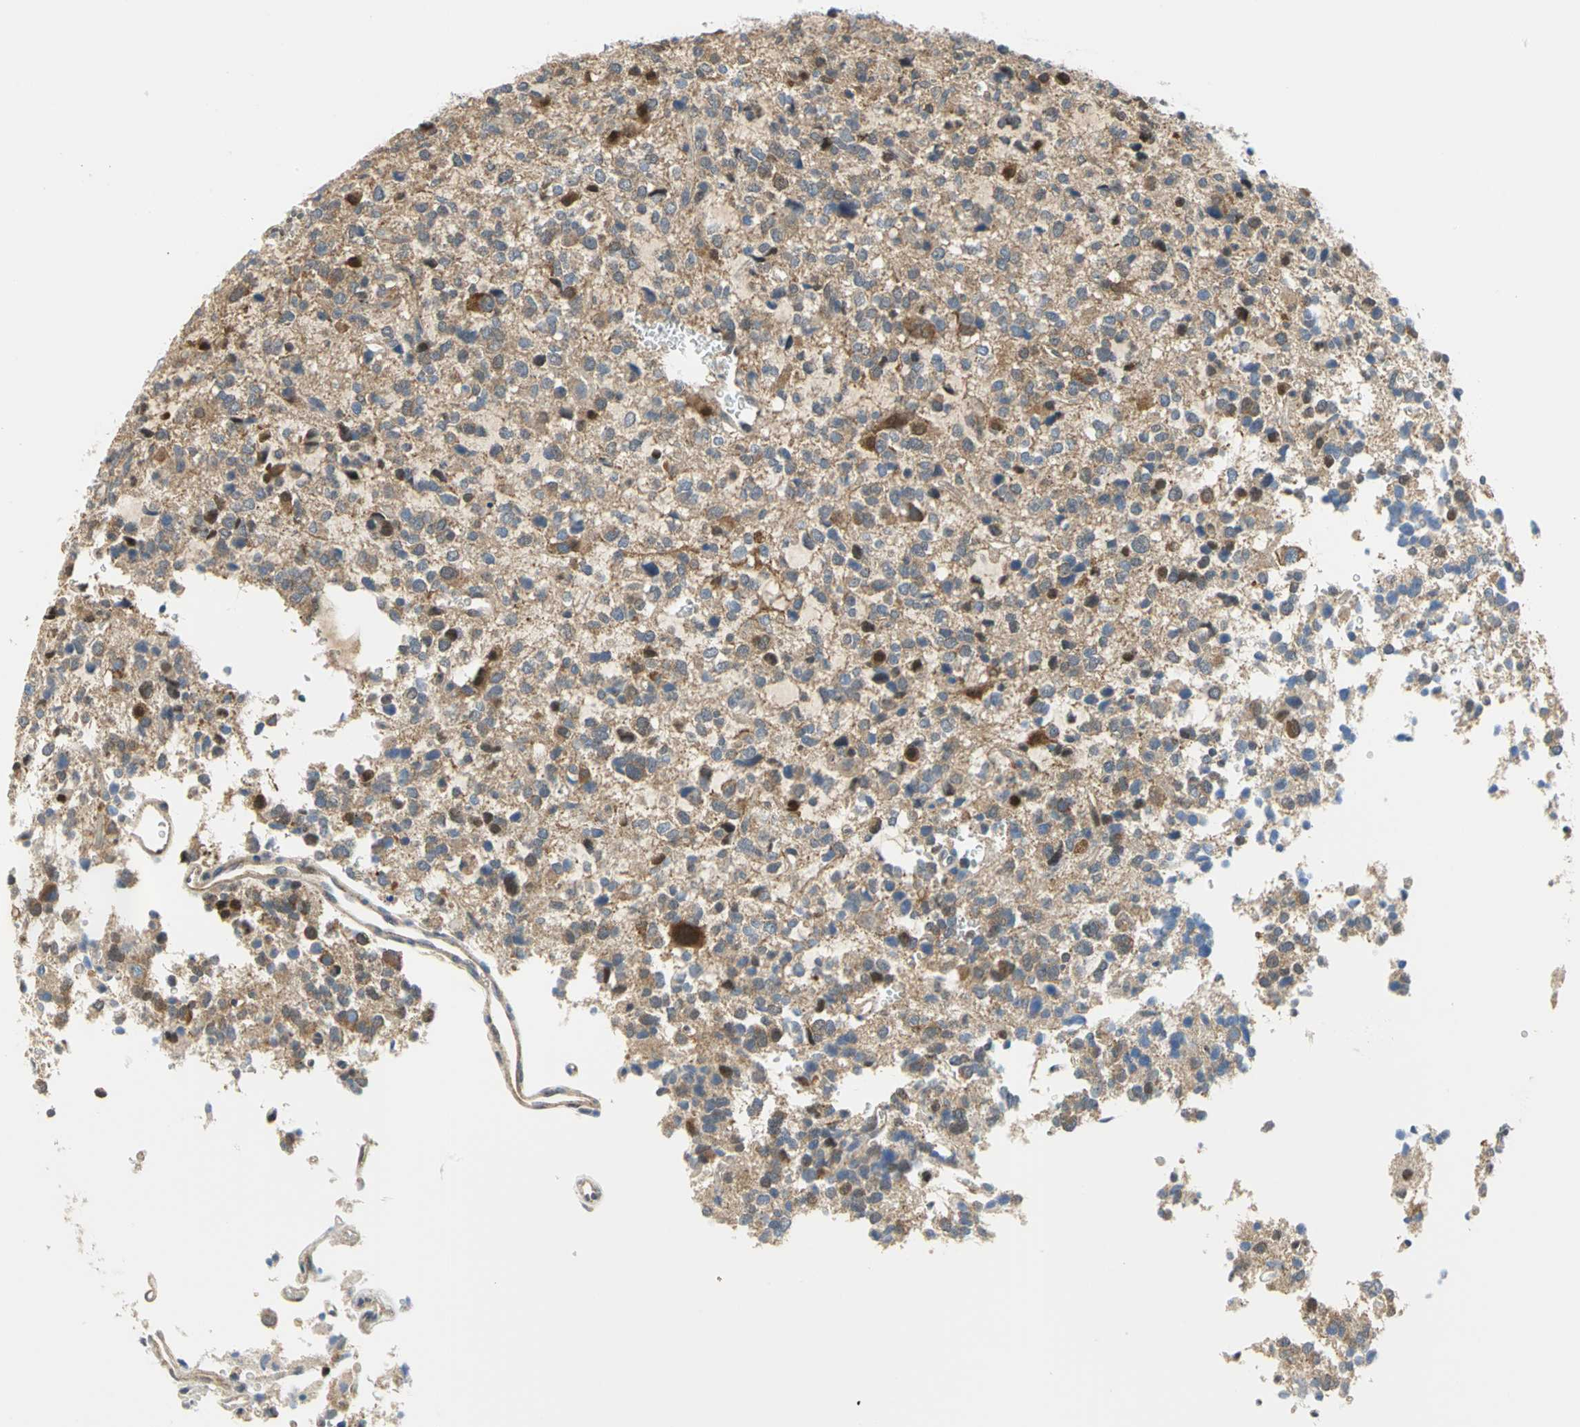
{"staining": {"intensity": "moderate", "quantity": ">75%", "location": "cytoplasmic/membranous"}, "tissue": "glioma", "cell_type": "Tumor cells", "image_type": "cancer", "snomed": [{"axis": "morphology", "description": "Glioma, malignant, High grade"}, {"axis": "topography", "description": "Brain"}], "caption": "IHC image of glioma stained for a protein (brown), which displays medium levels of moderate cytoplasmic/membranous positivity in approximately >75% of tumor cells.", "gene": "PGM3", "patient": {"sex": "male", "age": 47}}